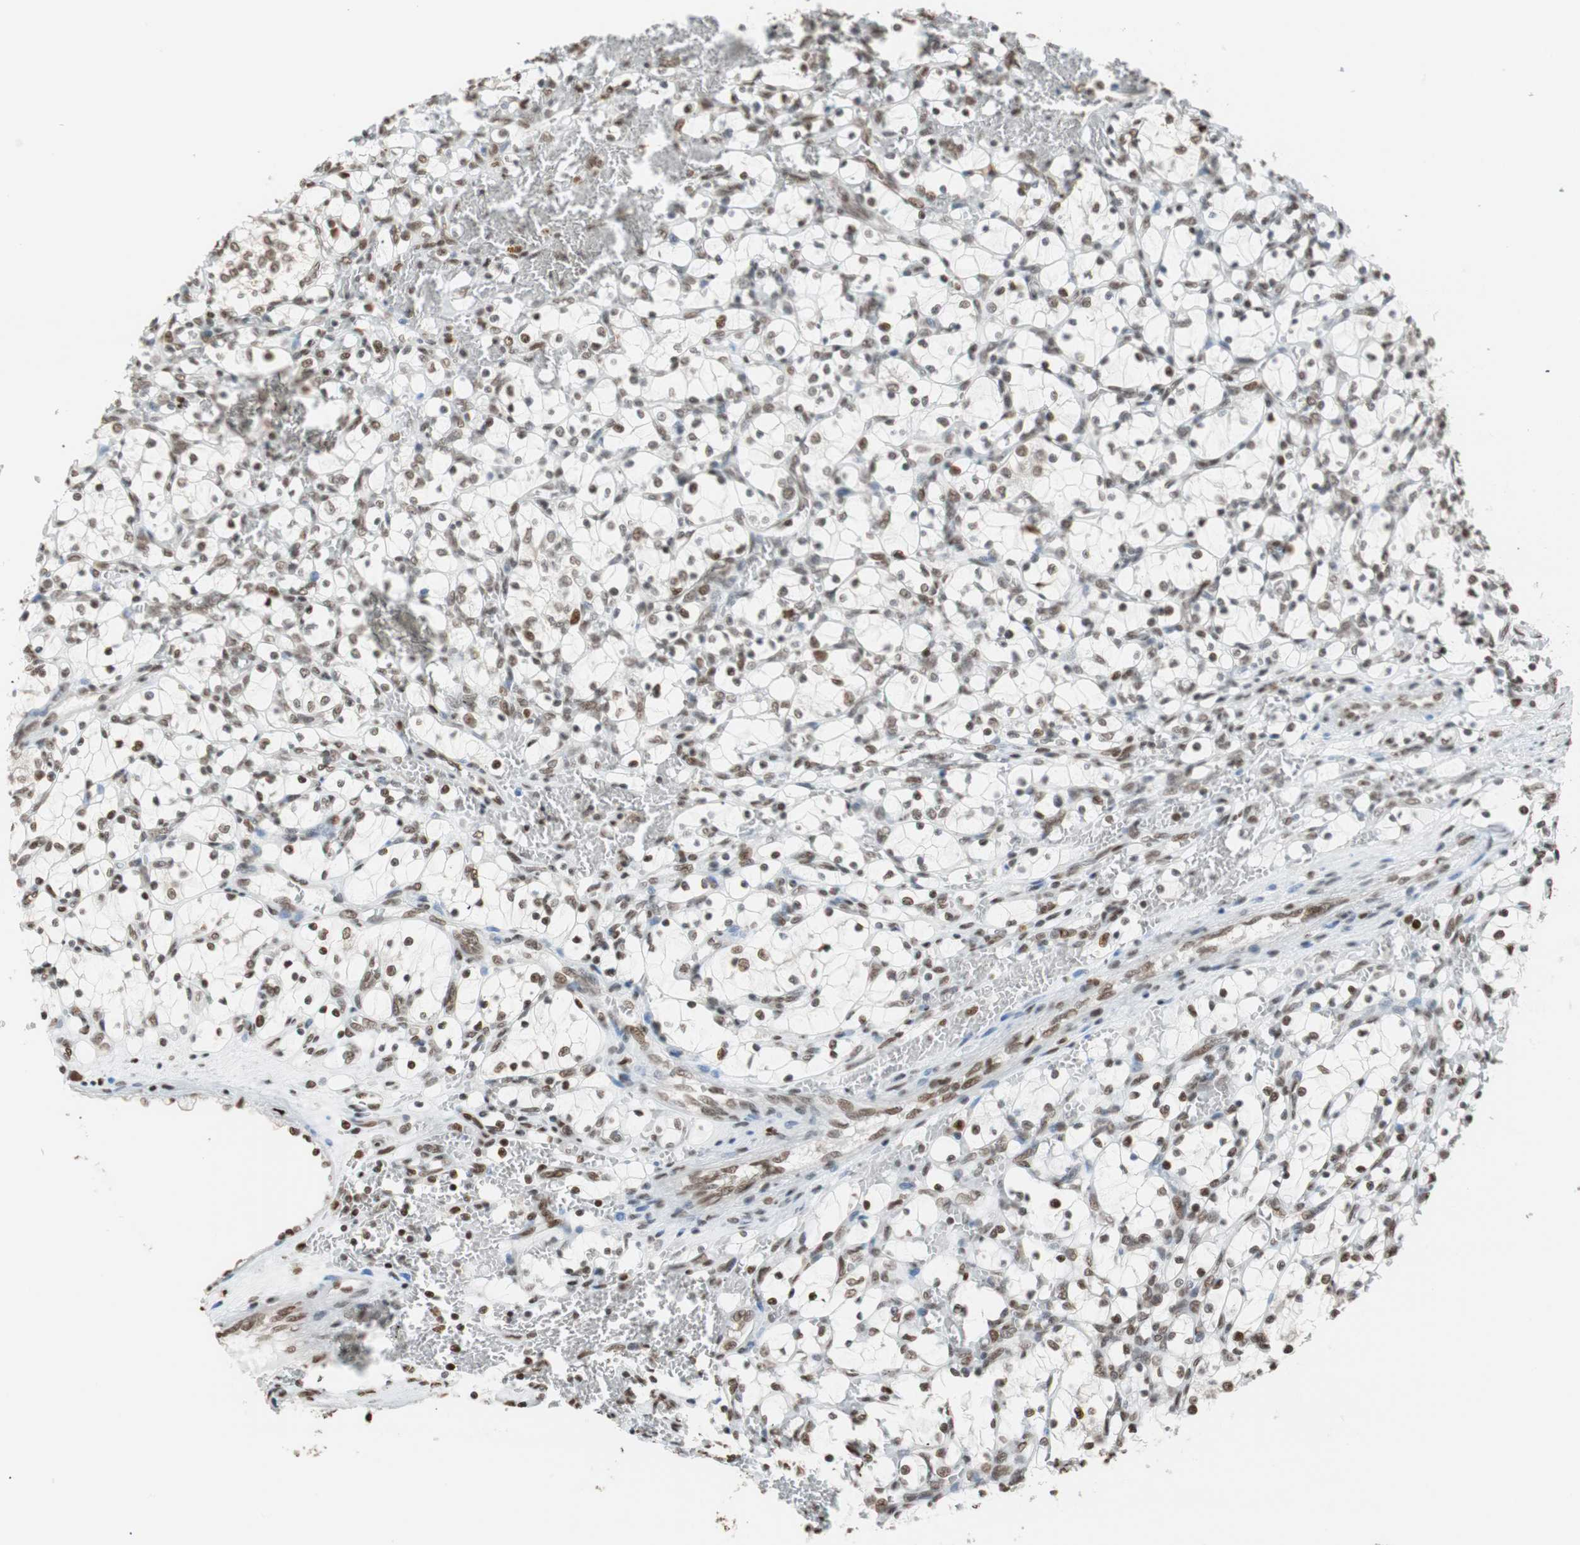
{"staining": {"intensity": "weak", "quantity": ">75%", "location": "nuclear"}, "tissue": "renal cancer", "cell_type": "Tumor cells", "image_type": "cancer", "snomed": [{"axis": "morphology", "description": "Adenocarcinoma, NOS"}, {"axis": "topography", "description": "Kidney"}], "caption": "Weak nuclear staining is identified in about >75% of tumor cells in renal cancer. Nuclei are stained in blue.", "gene": "FANCG", "patient": {"sex": "female", "age": 69}}